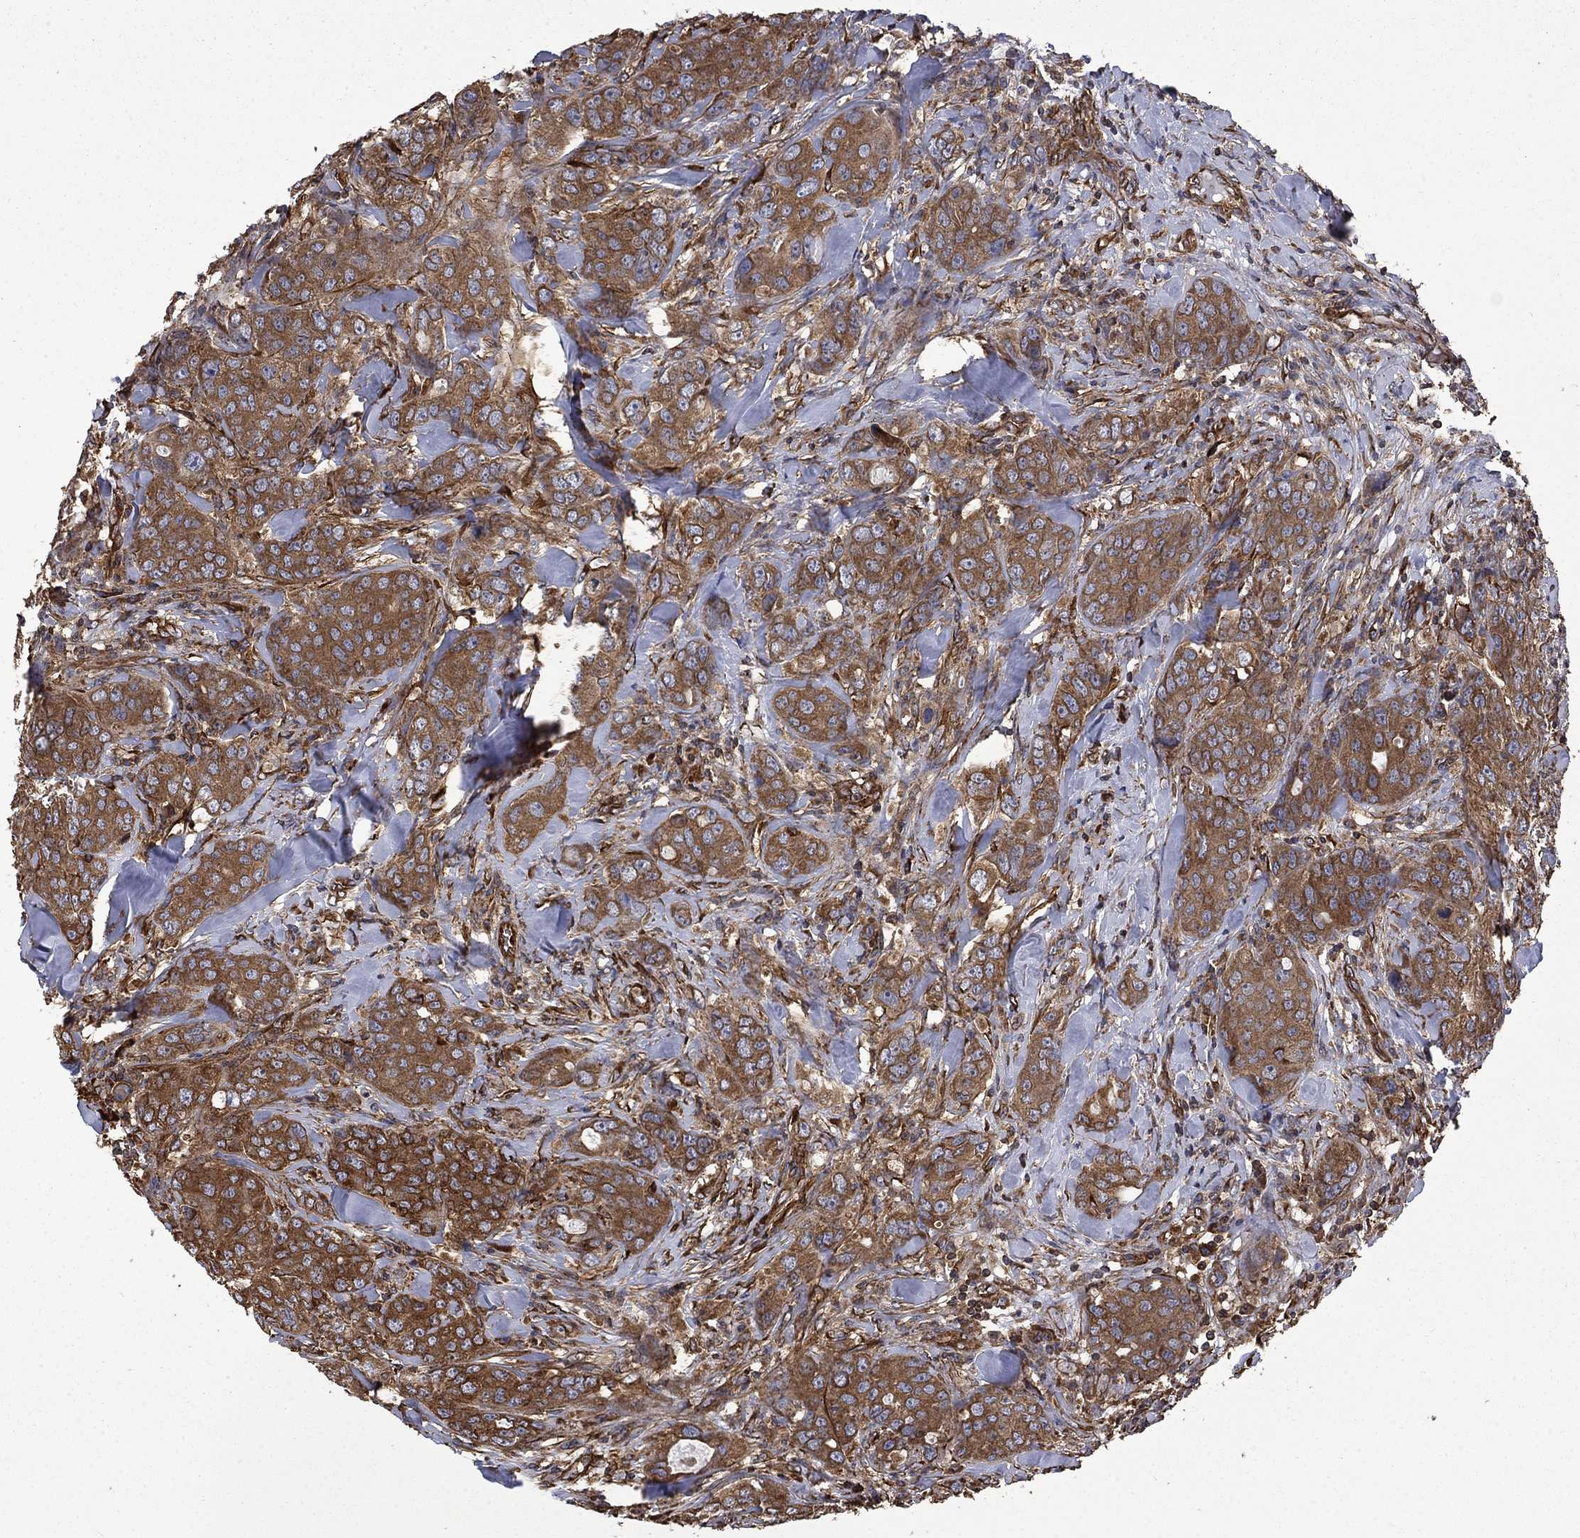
{"staining": {"intensity": "strong", "quantity": ">75%", "location": "cytoplasmic/membranous"}, "tissue": "breast cancer", "cell_type": "Tumor cells", "image_type": "cancer", "snomed": [{"axis": "morphology", "description": "Duct carcinoma"}, {"axis": "topography", "description": "Breast"}], "caption": "Strong cytoplasmic/membranous staining for a protein is seen in about >75% of tumor cells of infiltrating ductal carcinoma (breast) using immunohistochemistry.", "gene": "CUTC", "patient": {"sex": "female", "age": 43}}